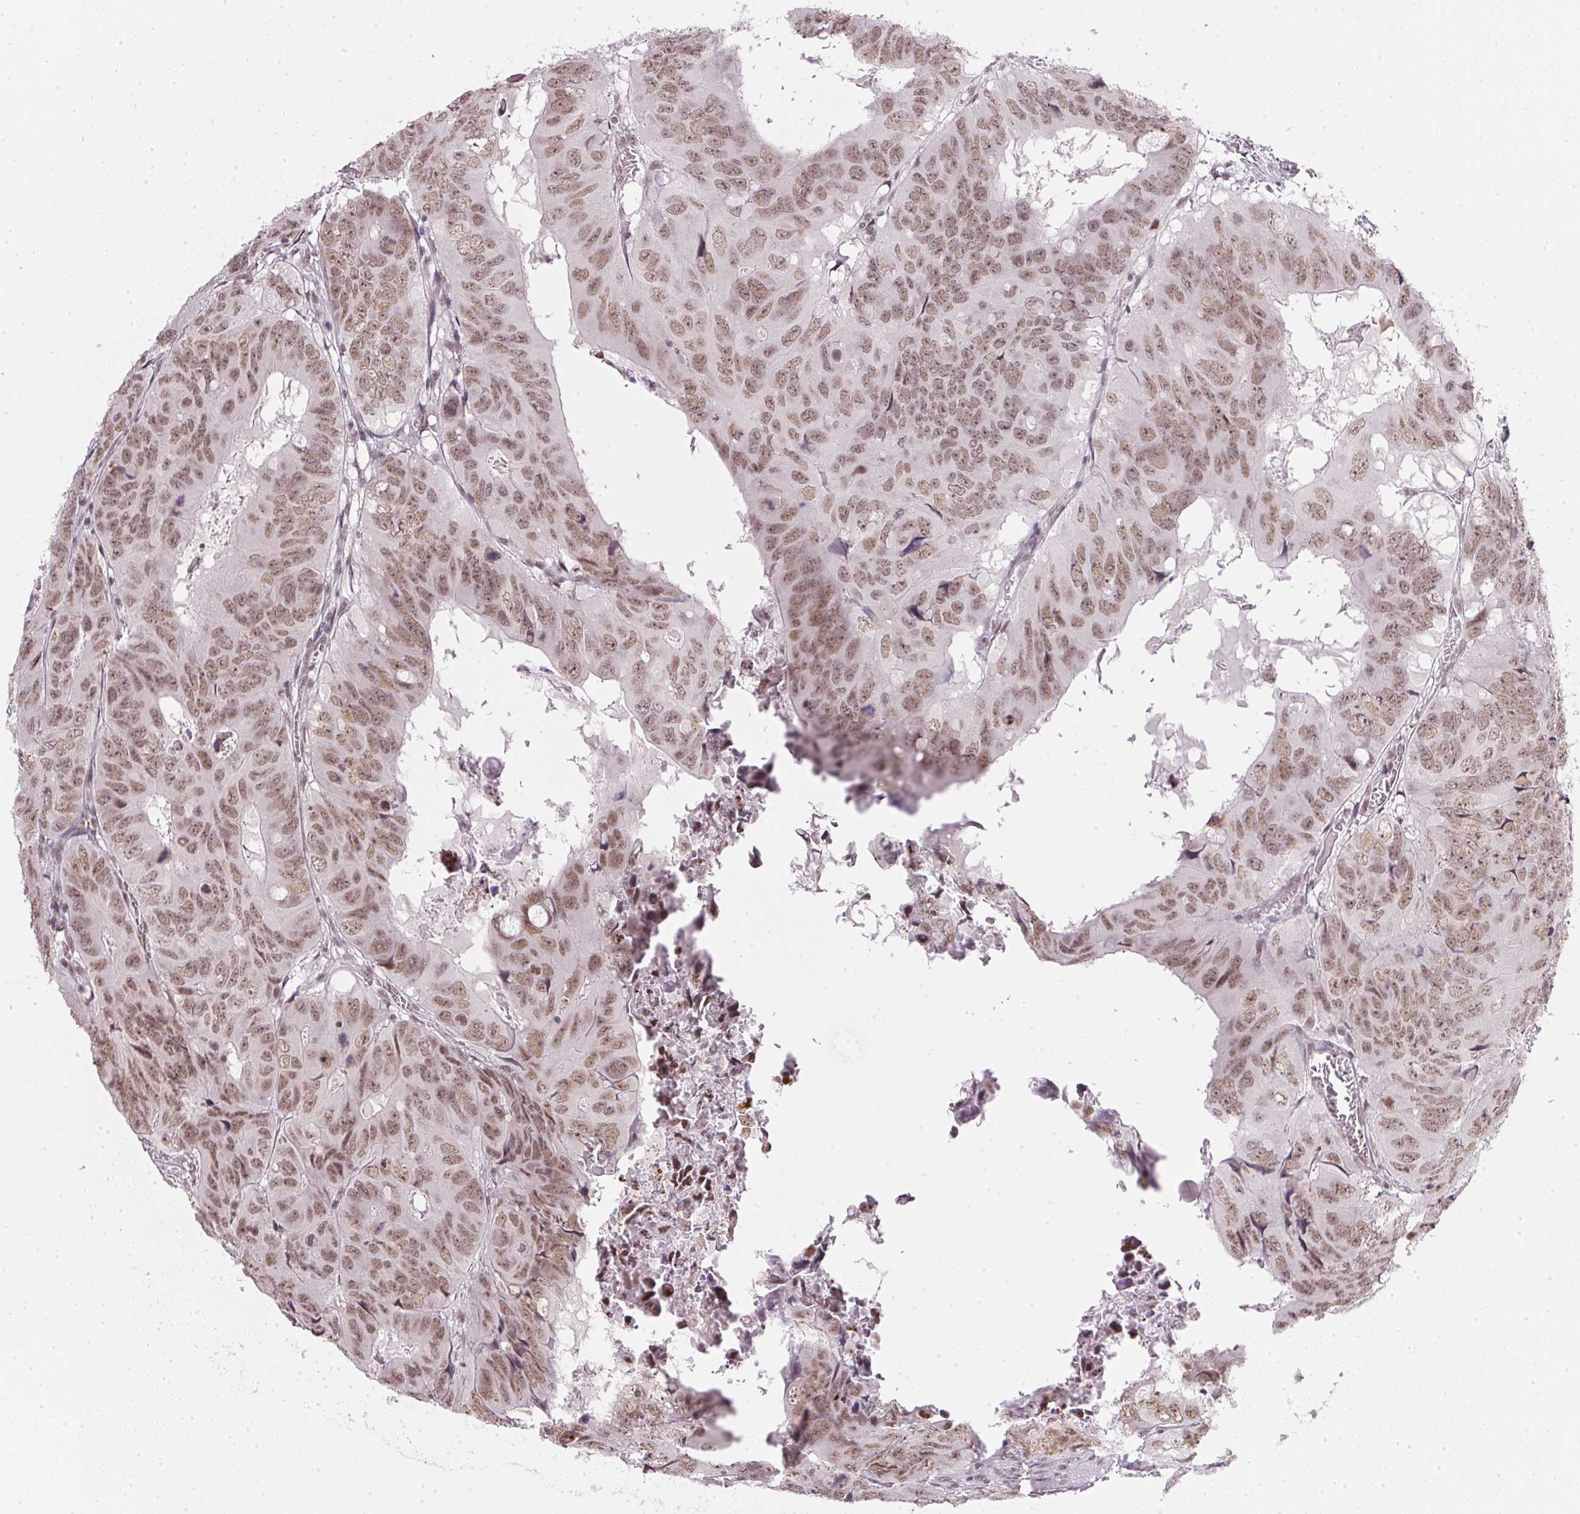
{"staining": {"intensity": "moderate", "quantity": ">75%", "location": "nuclear"}, "tissue": "colorectal cancer", "cell_type": "Tumor cells", "image_type": "cancer", "snomed": [{"axis": "morphology", "description": "Adenocarcinoma, NOS"}, {"axis": "topography", "description": "Colon"}], "caption": "A brown stain labels moderate nuclear expression of a protein in colorectal adenocarcinoma tumor cells. The protein of interest is stained brown, and the nuclei are stained in blue (DAB (3,3'-diaminobenzidine) IHC with brightfield microscopy, high magnification).", "gene": "SRSF7", "patient": {"sex": "male", "age": 79}}